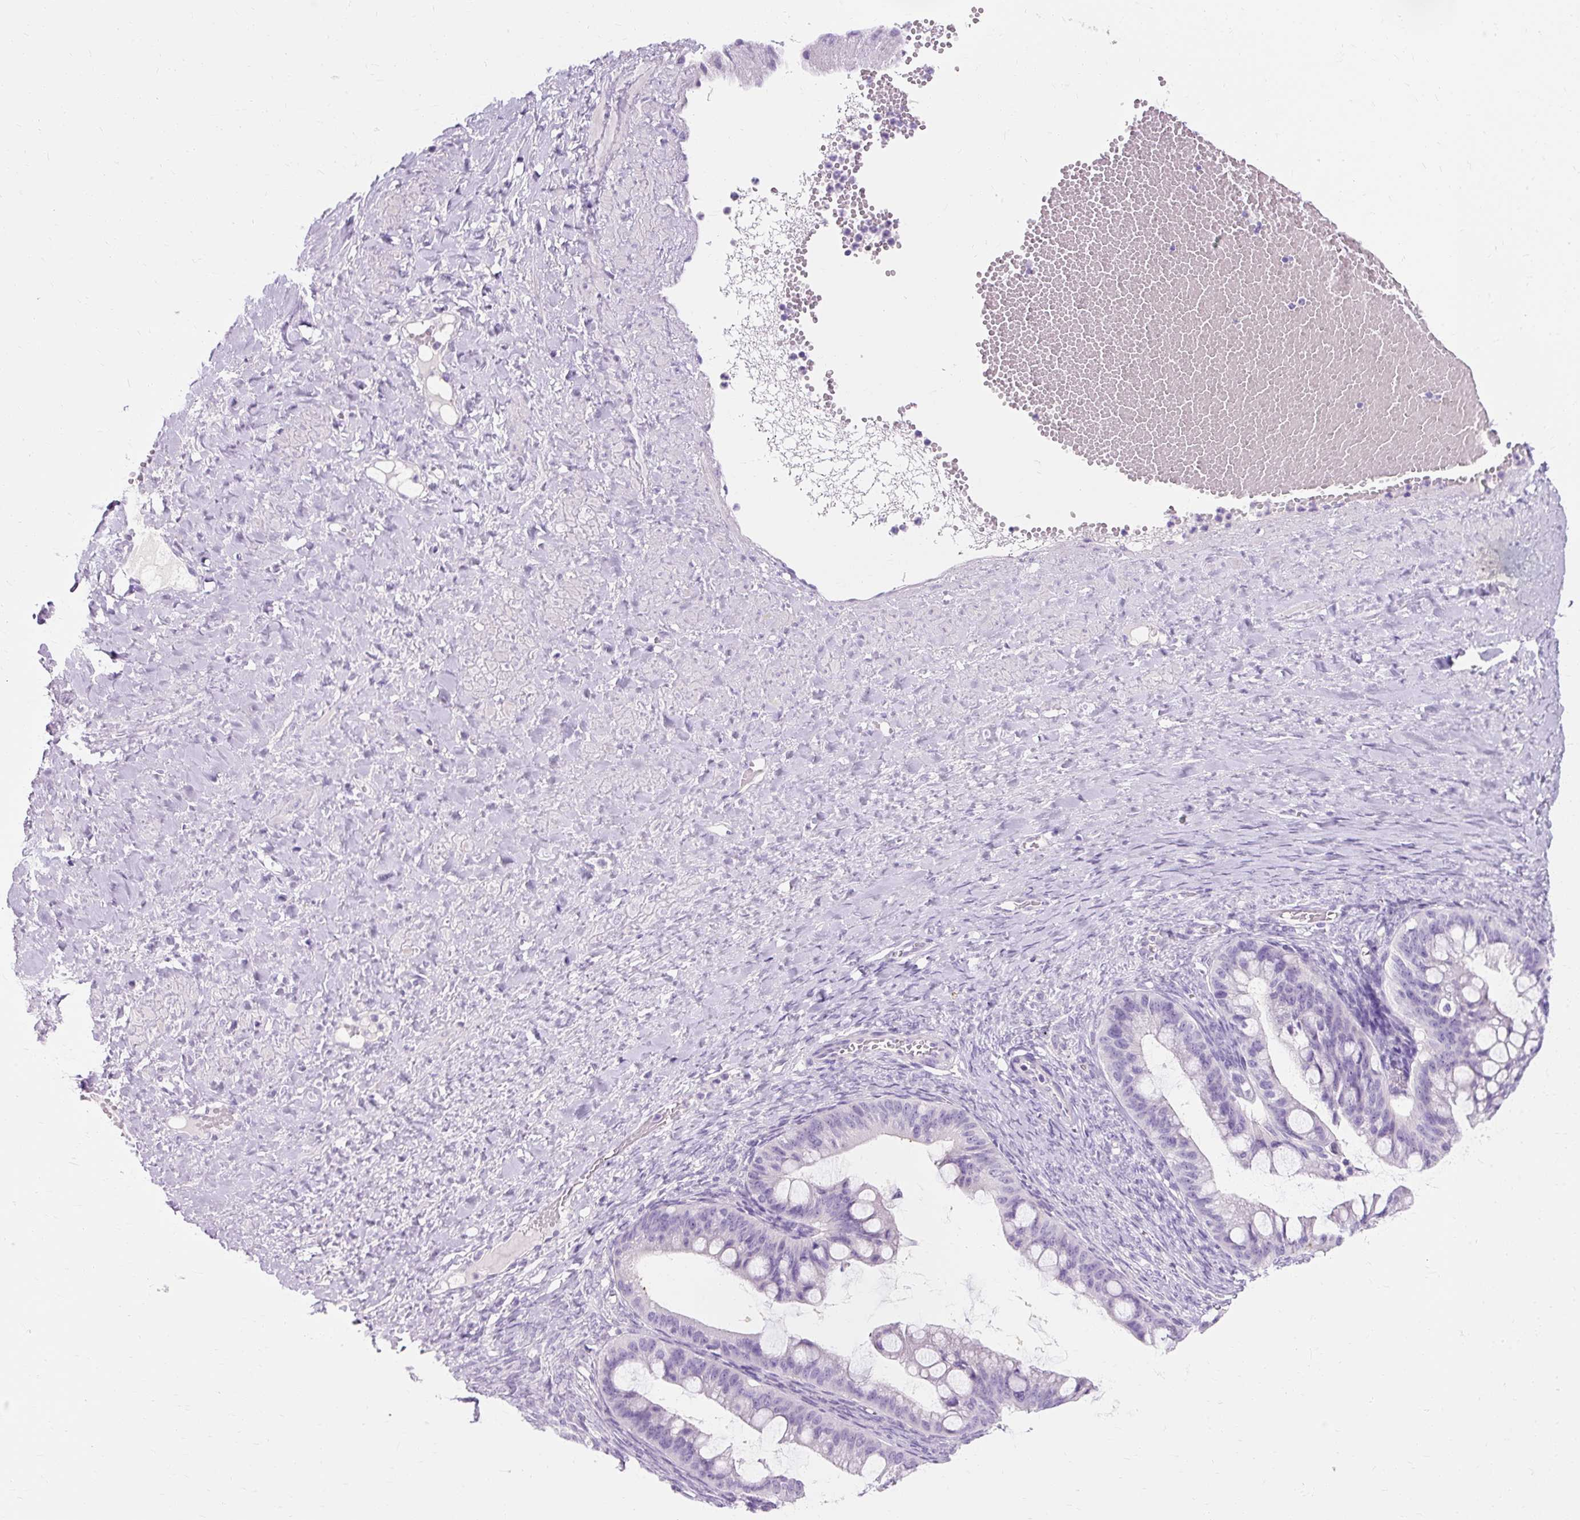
{"staining": {"intensity": "negative", "quantity": "none", "location": "none"}, "tissue": "ovarian cancer", "cell_type": "Tumor cells", "image_type": "cancer", "snomed": [{"axis": "morphology", "description": "Cystadenocarcinoma, mucinous, NOS"}, {"axis": "topography", "description": "Ovary"}], "caption": "Ovarian mucinous cystadenocarcinoma stained for a protein using immunohistochemistry (IHC) demonstrates no expression tumor cells.", "gene": "CLDN25", "patient": {"sex": "female", "age": 73}}